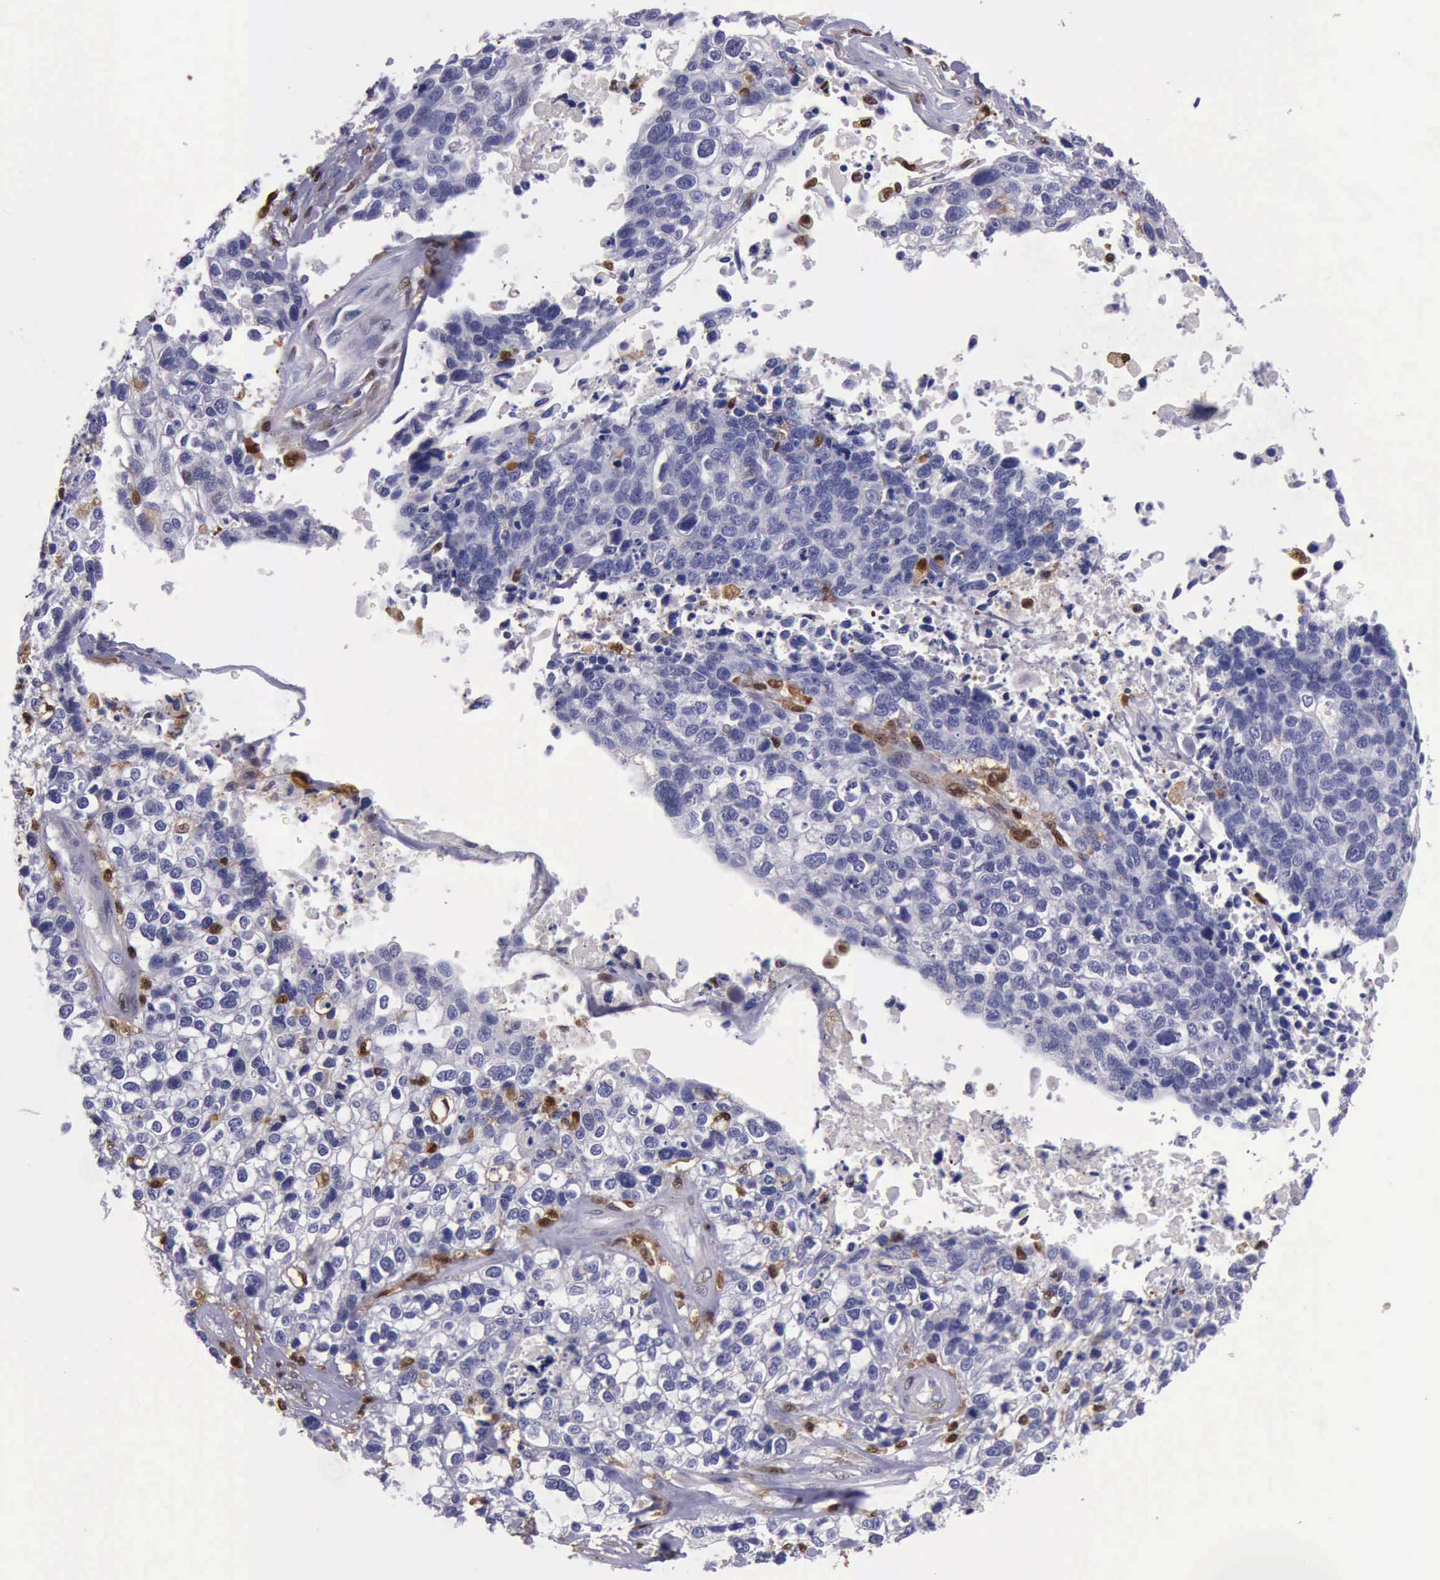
{"staining": {"intensity": "moderate", "quantity": "<25%", "location": "cytoplasmic/membranous,nuclear"}, "tissue": "lung cancer", "cell_type": "Tumor cells", "image_type": "cancer", "snomed": [{"axis": "morphology", "description": "Squamous cell carcinoma, NOS"}, {"axis": "topography", "description": "Lymph node"}, {"axis": "topography", "description": "Lung"}], "caption": "Lung cancer (squamous cell carcinoma) tissue demonstrates moderate cytoplasmic/membranous and nuclear staining in about <25% of tumor cells, visualized by immunohistochemistry.", "gene": "TYMP", "patient": {"sex": "male", "age": 74}}